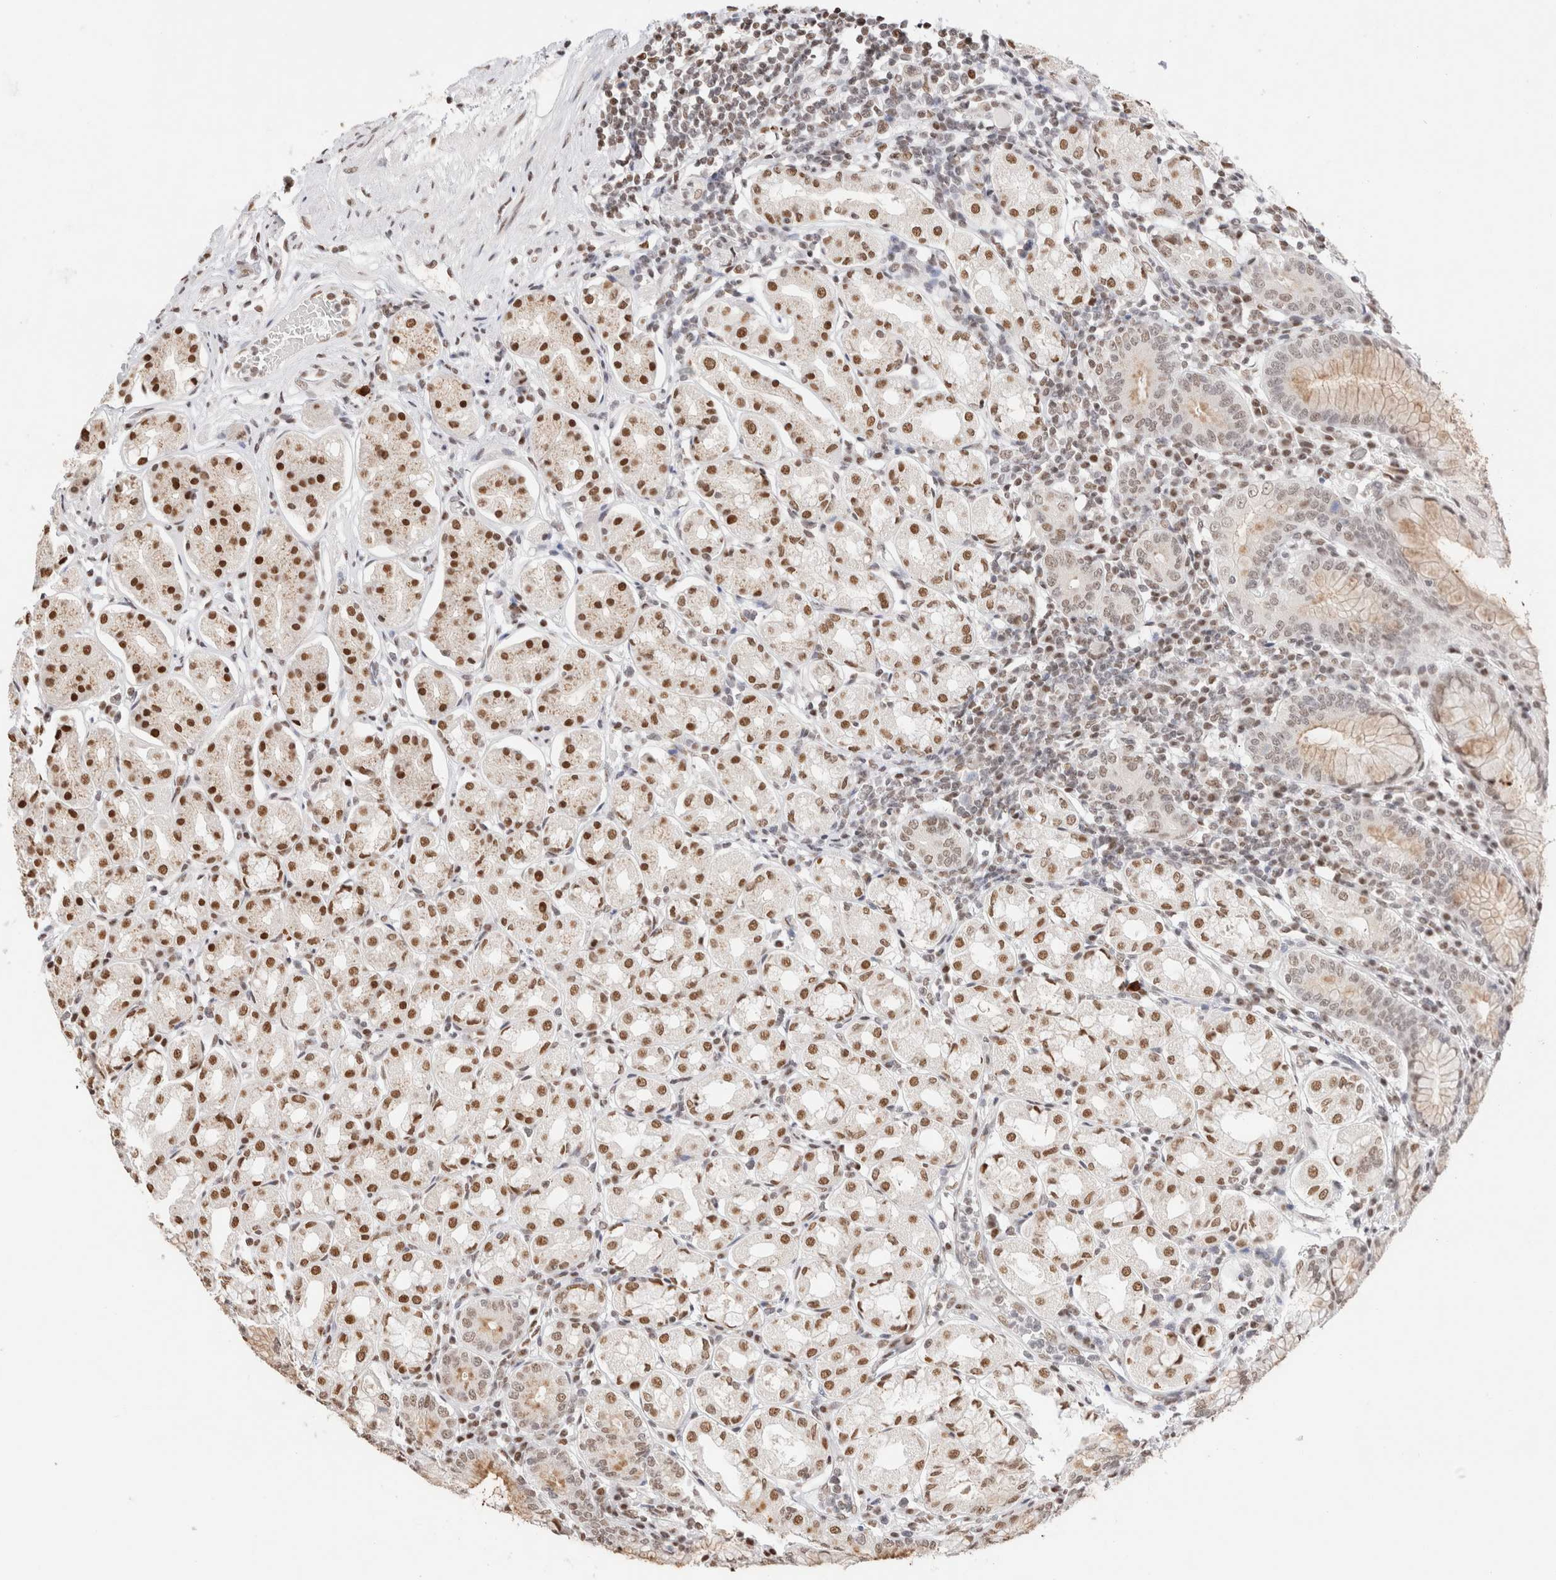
{"staining": {"intensity": "moderate", "quantity": ">75%", "location": "cytoplasmic/membranous,nuclear"}, "tissue": "stomach", "cell_type": "Glandular cells", "image_type": "normal", "snomed": [{"axis": "morphology", "description": "Normal tissue, NOS"}, {"axis": "topography", "description": "Stomach"}, {"axis": "topography", "description": "Stomach, lower"}], "caption": "Stomach stained with a protein marker demonstrates moderate staining in glandular cells.", "gene": "SUPT3H", "patient": {"sex": "female", "age": 56}}